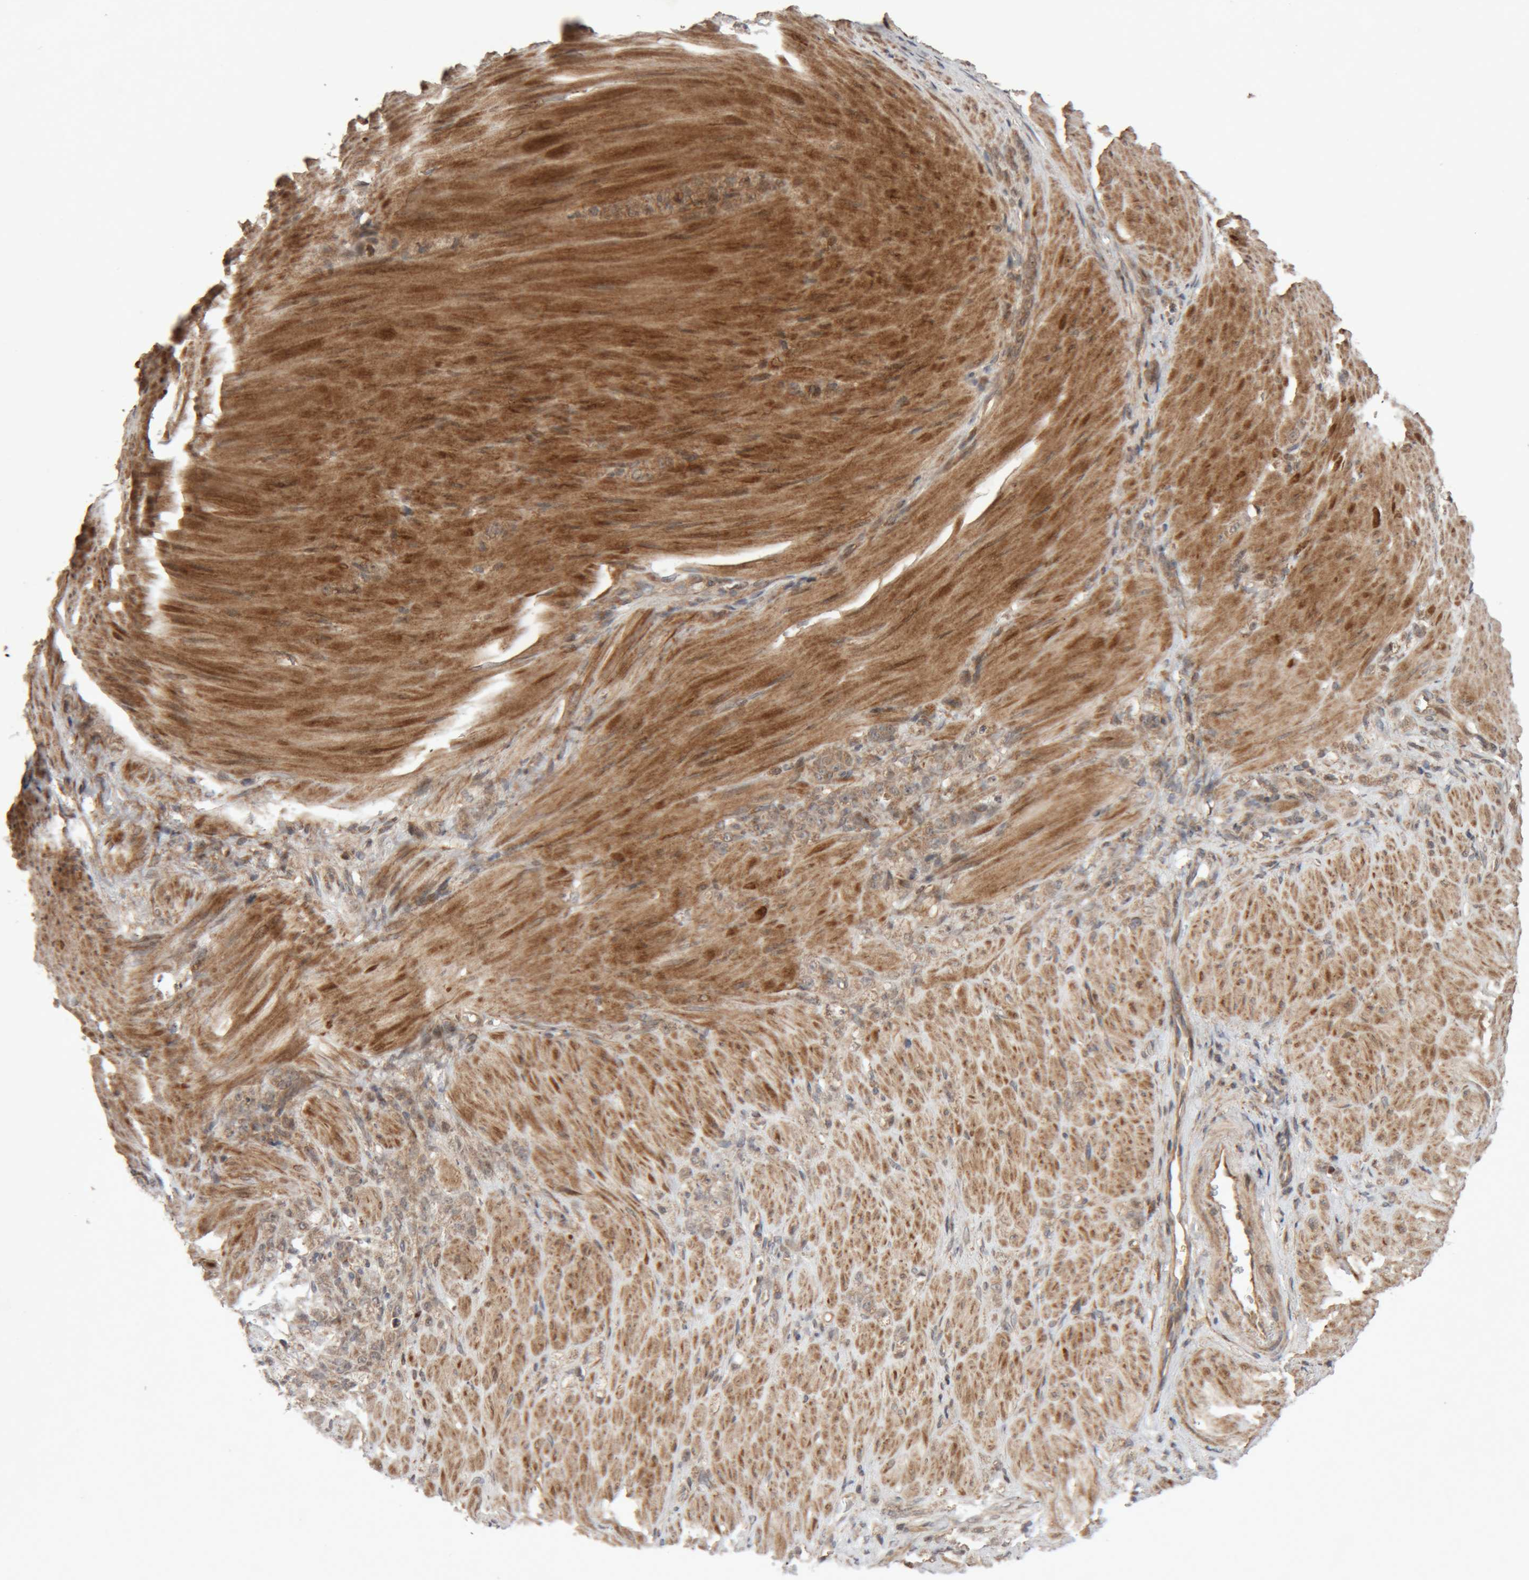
{"staining": {"intensity": "weak", "quantity": ">75%", "location": "cytoplasmic/membranous"}, "tissue": "stomach cancer", "cell_type": "Tumor cells", "image_type": "cancer", "snomed": [{"axis": "morphology", "description": "Normal tissue, NOS"}, {"axis": "morphology", "description": "Adenocarcinoma, NOS"}, {"axis": "topography", "description": "Stomach"}], "caption": "Immunohistochemical staining of human adenocarcinoma (stomach) shows low levels of weak cytoplasmic/membranous protein expression in approximately >75% of tumor cells.", "gene": "KIF21B", "patient": {"sex": "male", "age": 82}}